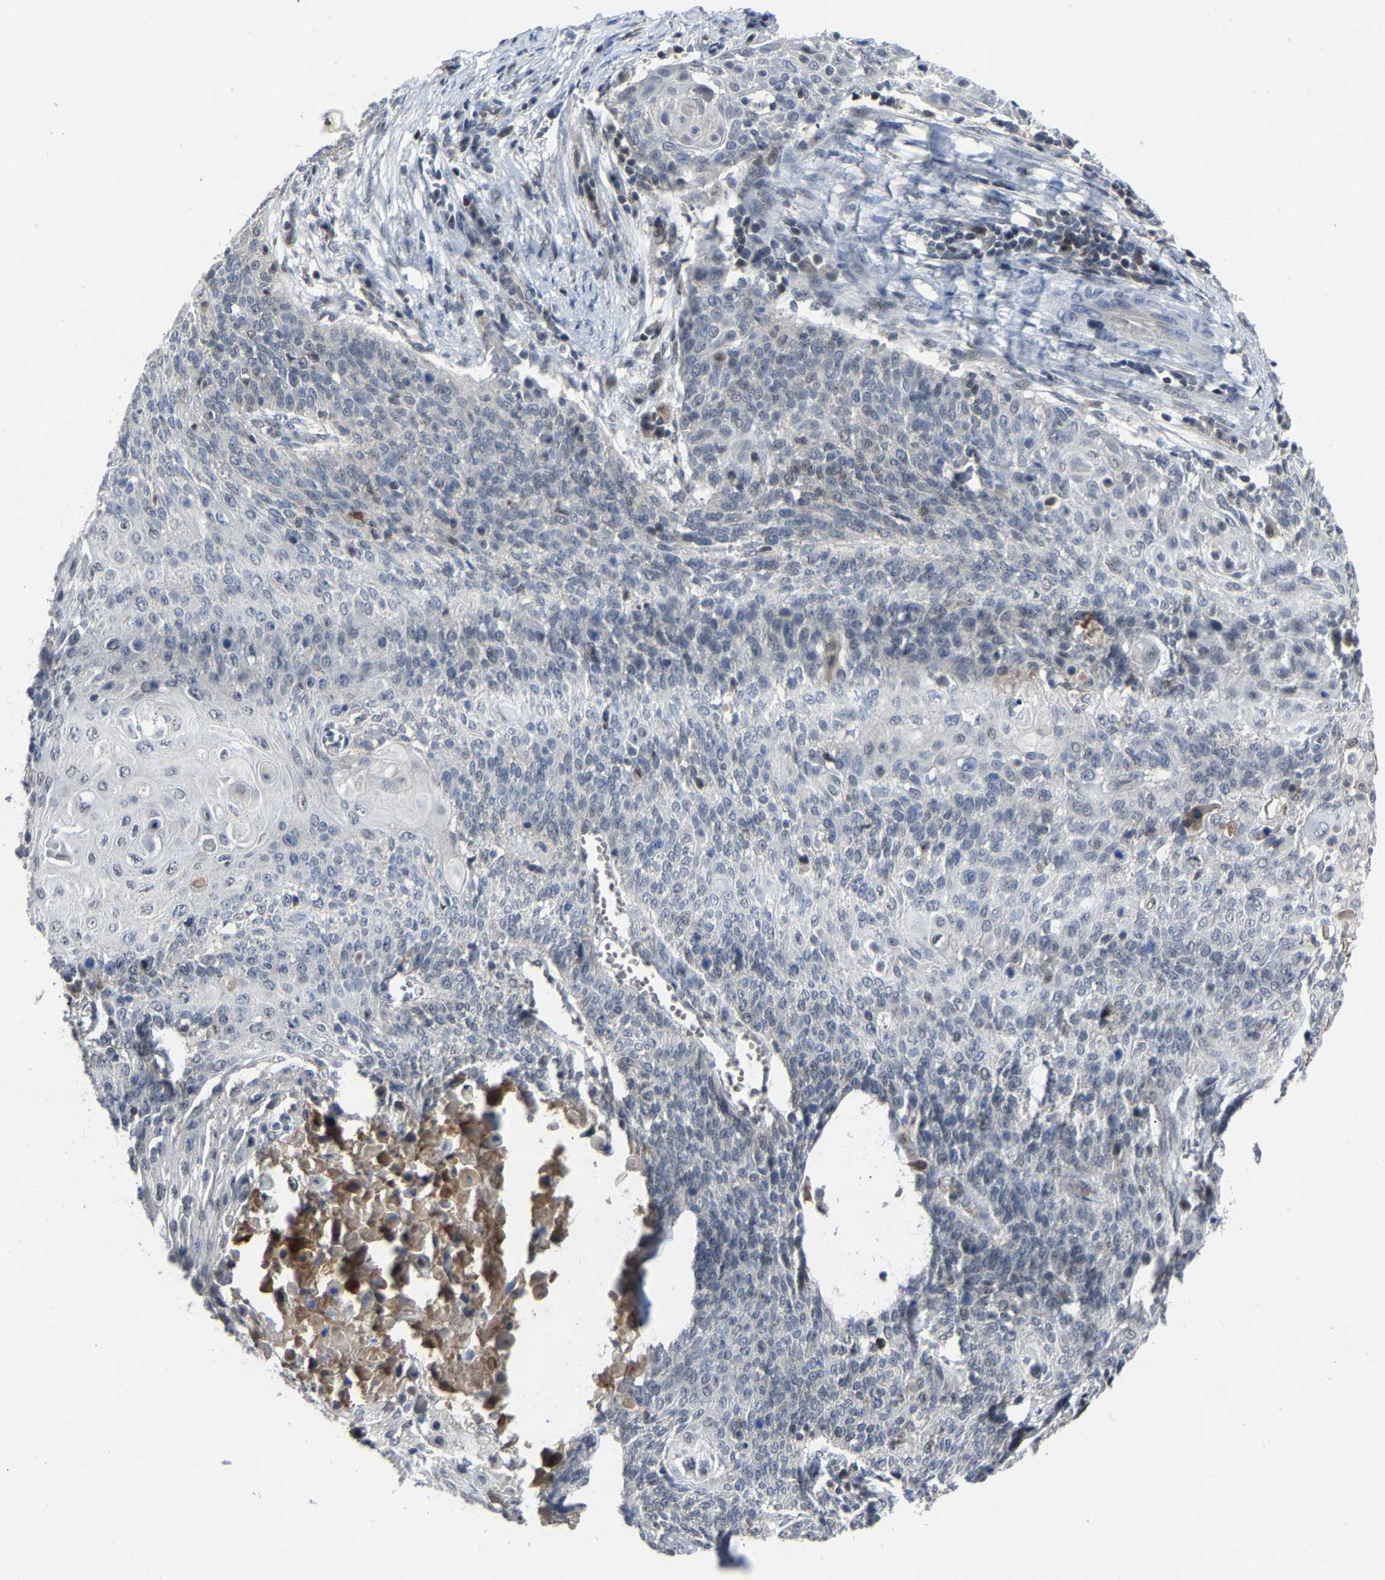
{"staining": {"intensity": "negative", "quantity": "none", "location": "none"}, "tissue": "cervical cancer", "cell_type": "Tumor cells", "image_type": "cancer", "snomed": [{"axis": "morphology", "description": "Squamous cell carcinoma, NOS"}, {"axis": "topography", "description": "Cervix"}], "caption": "There is no significant staining in tumor cells of squamous cell carcinoma (cervical).", "gene": "LSM8", "patient": {"sex": "female", "age": 39}}